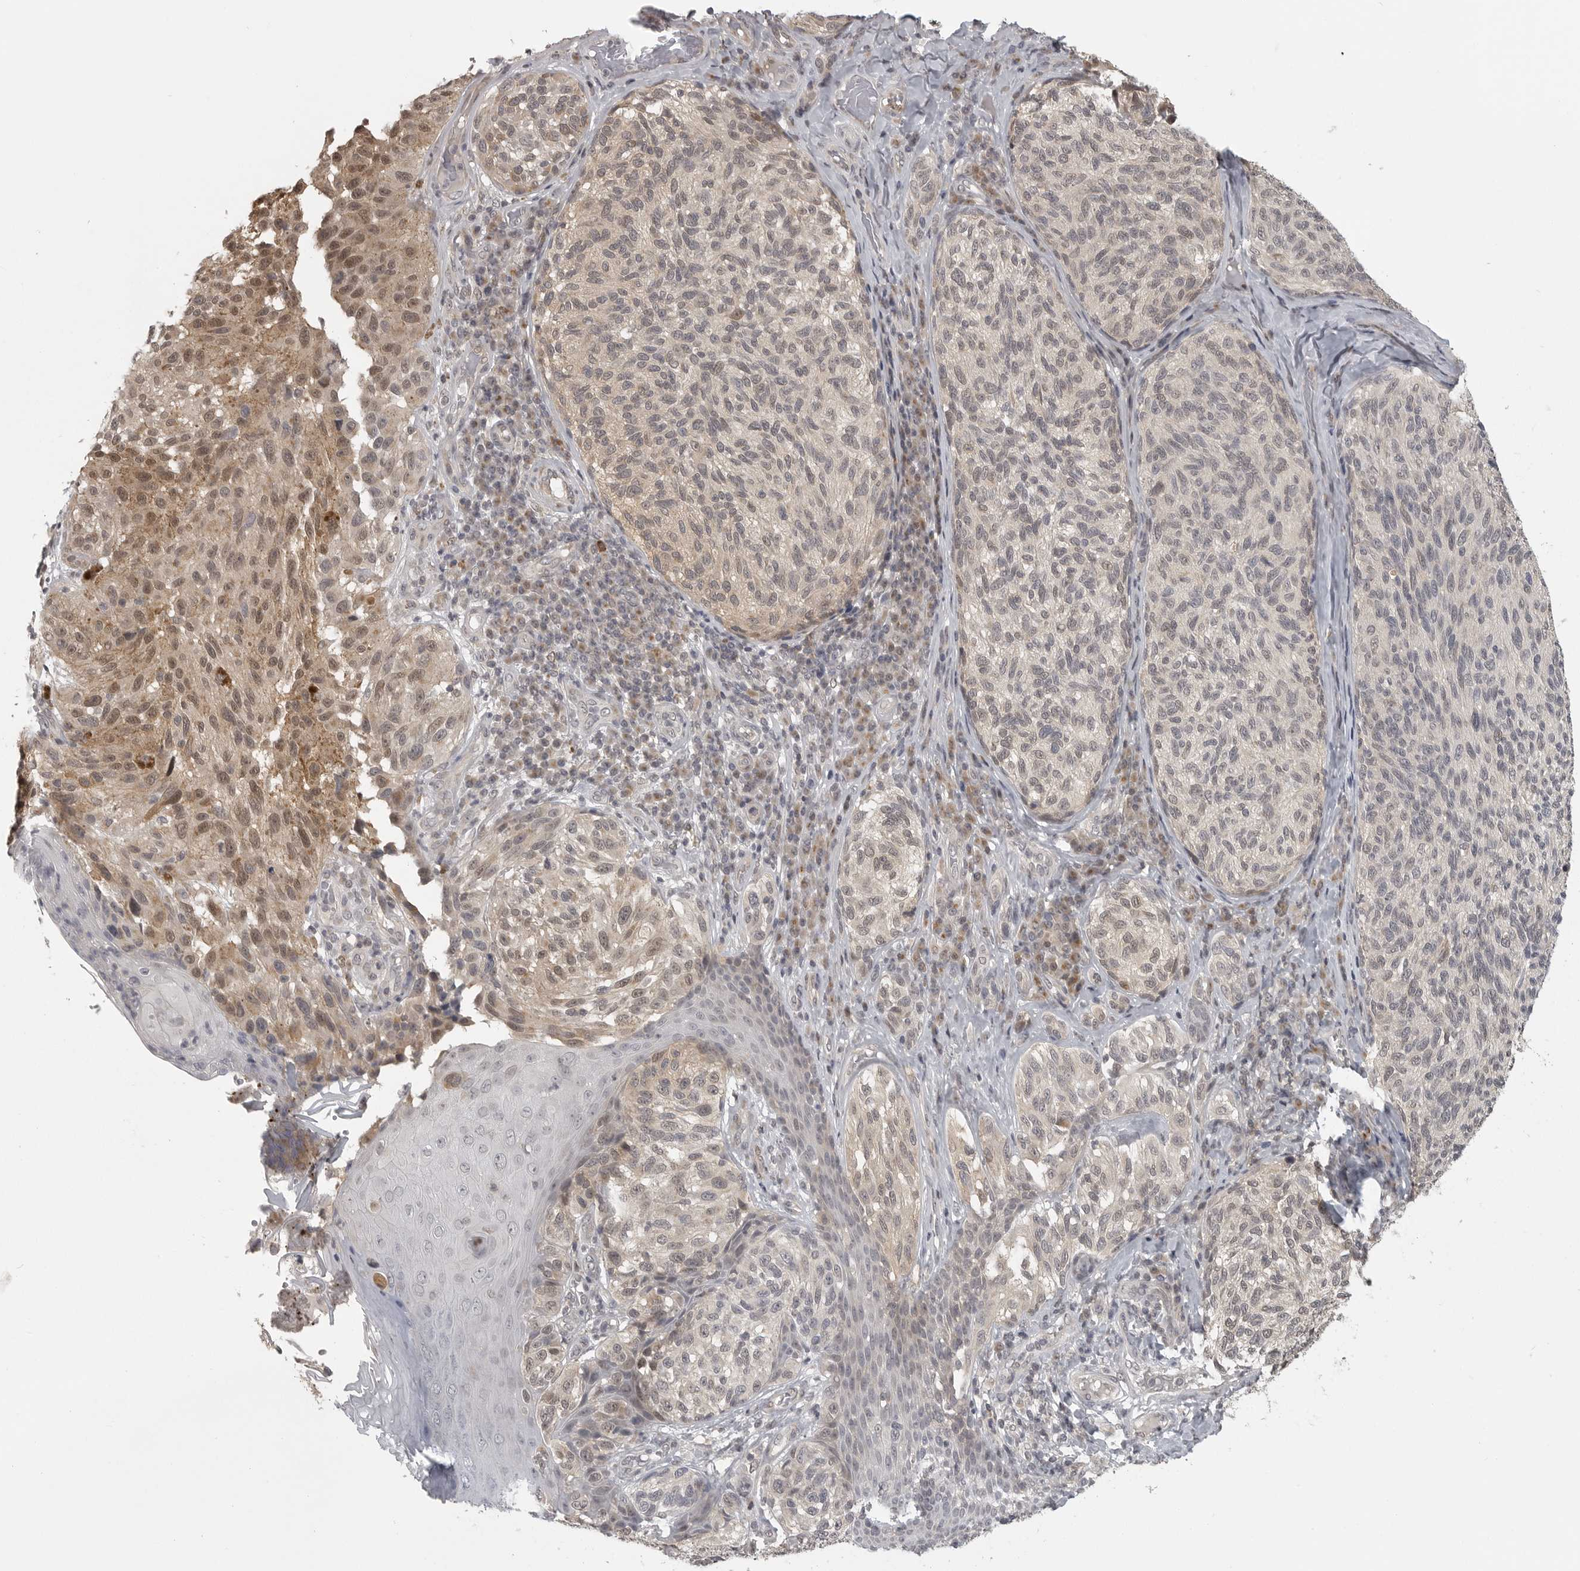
{"staining": {"intensity": "moderate", "quantity": "25%-75%", "location": "cytoplasmic/membranous,nuclear"}, "tissue": "melanoma", "cell_type": "Tumor cells", "image_type": "cancer", "snomed": [{"axis": "morphology", "description": "Malignant melanoma, NOS"}, {"axis": "topography", "description": "Skin"}], "caption": "Immunohistochemistry photomicrograph of neoplastic tissue: malignant melanoma stained using IHC exhibits medium levels of moderate protein expression localized specifically in the cytoplasmic/membranous and nuclear of tumor cells, appearing as a cytoplasmic/membranous and nuclear brown color.", "gene": "UROD", "patient": {"sex": "female", "age": 73}}